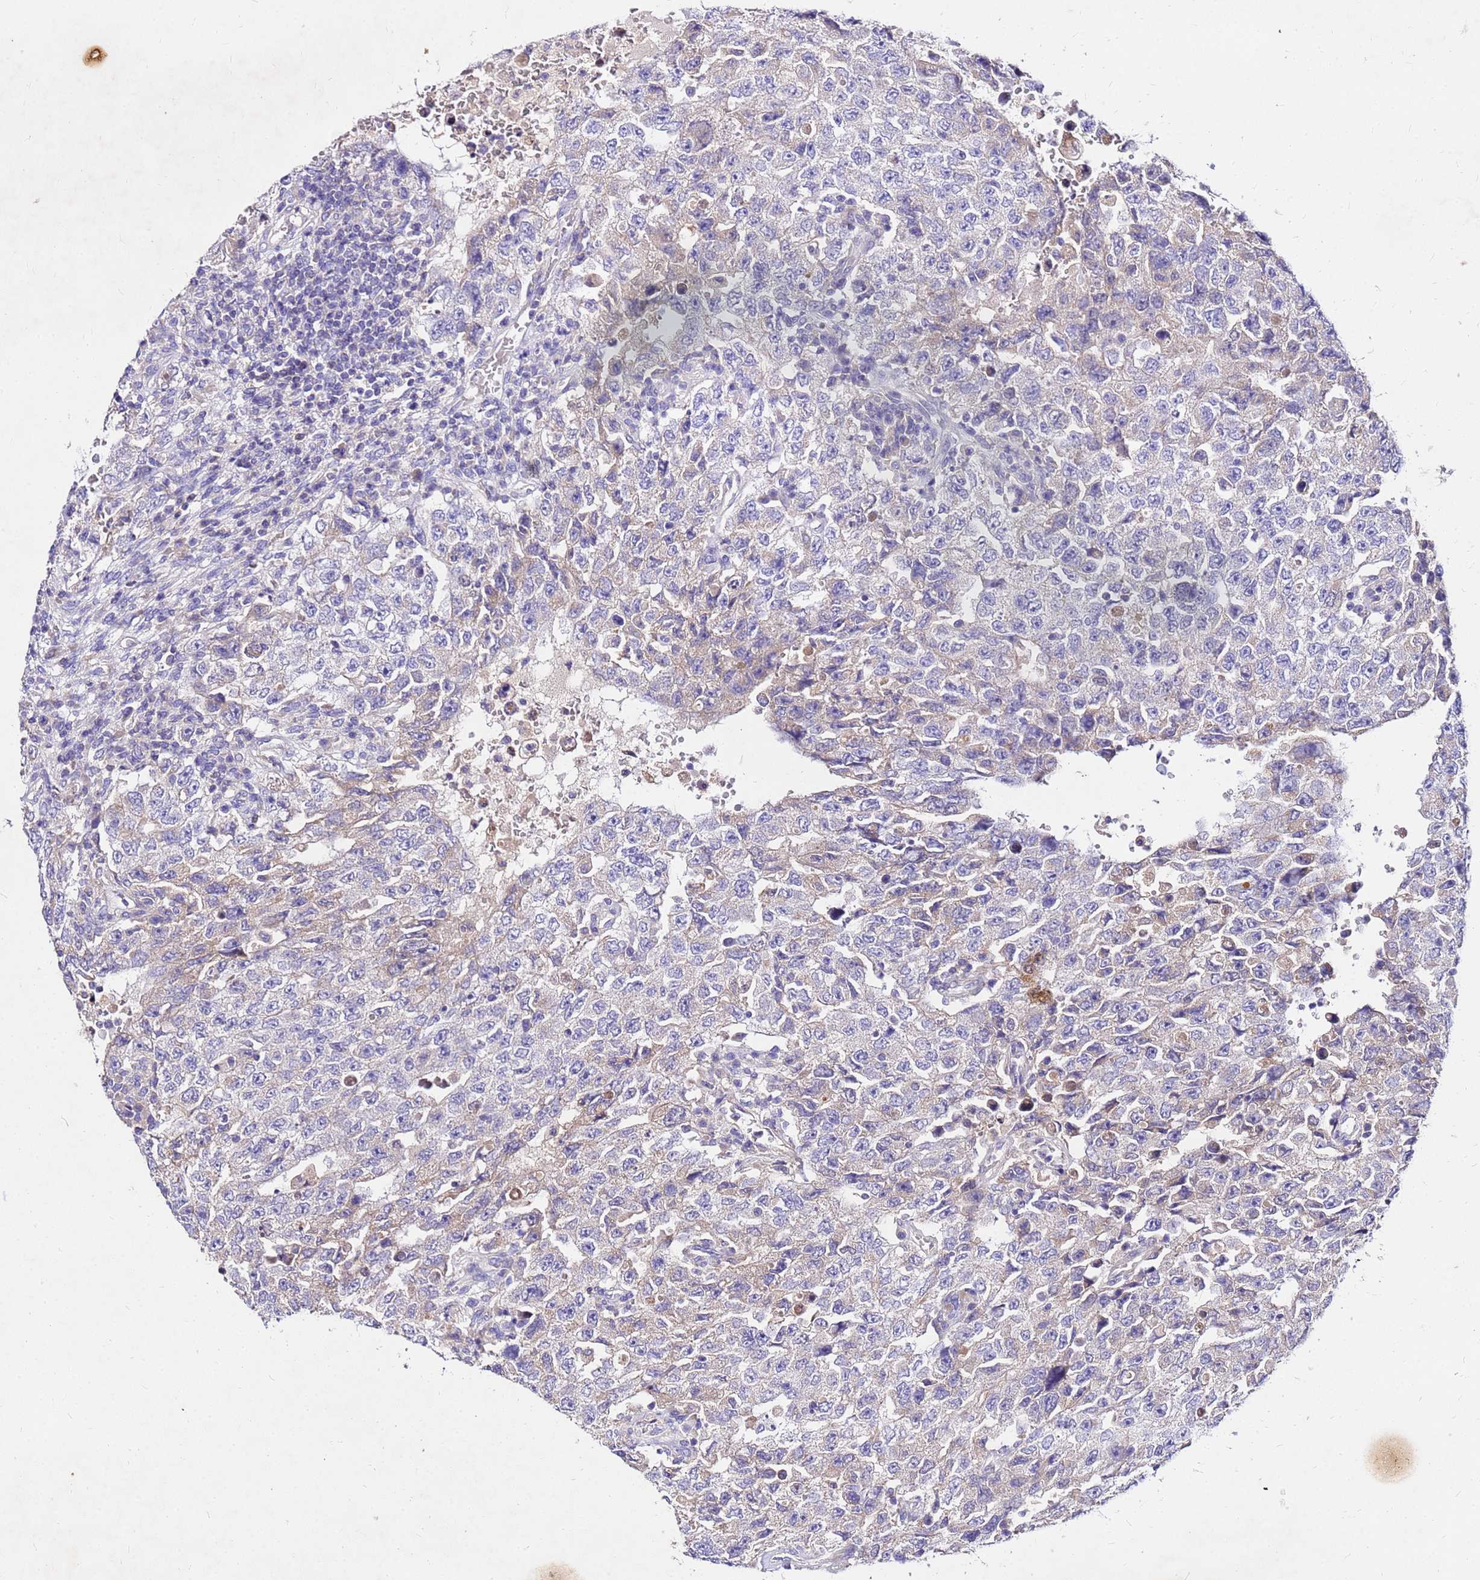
{"staining": {"intensity": "negative", "quantity": "none", "location": "none"}, "tissue": "testis cancer", "cell_type": "Tumor cells", "image_type": "cancer", "snomed": [{"axis": "morphology", "description": "Carcinoma, Embryonal, NOS"}, {"axis": "topography", "description": "Testis"}], "caption": "Photomicrograph shows no protein expression in tumor cells of embryonal carcinoma (testis) tissue.", "gene": "COX14", "patient": {"sex": "male", "age": 26}}